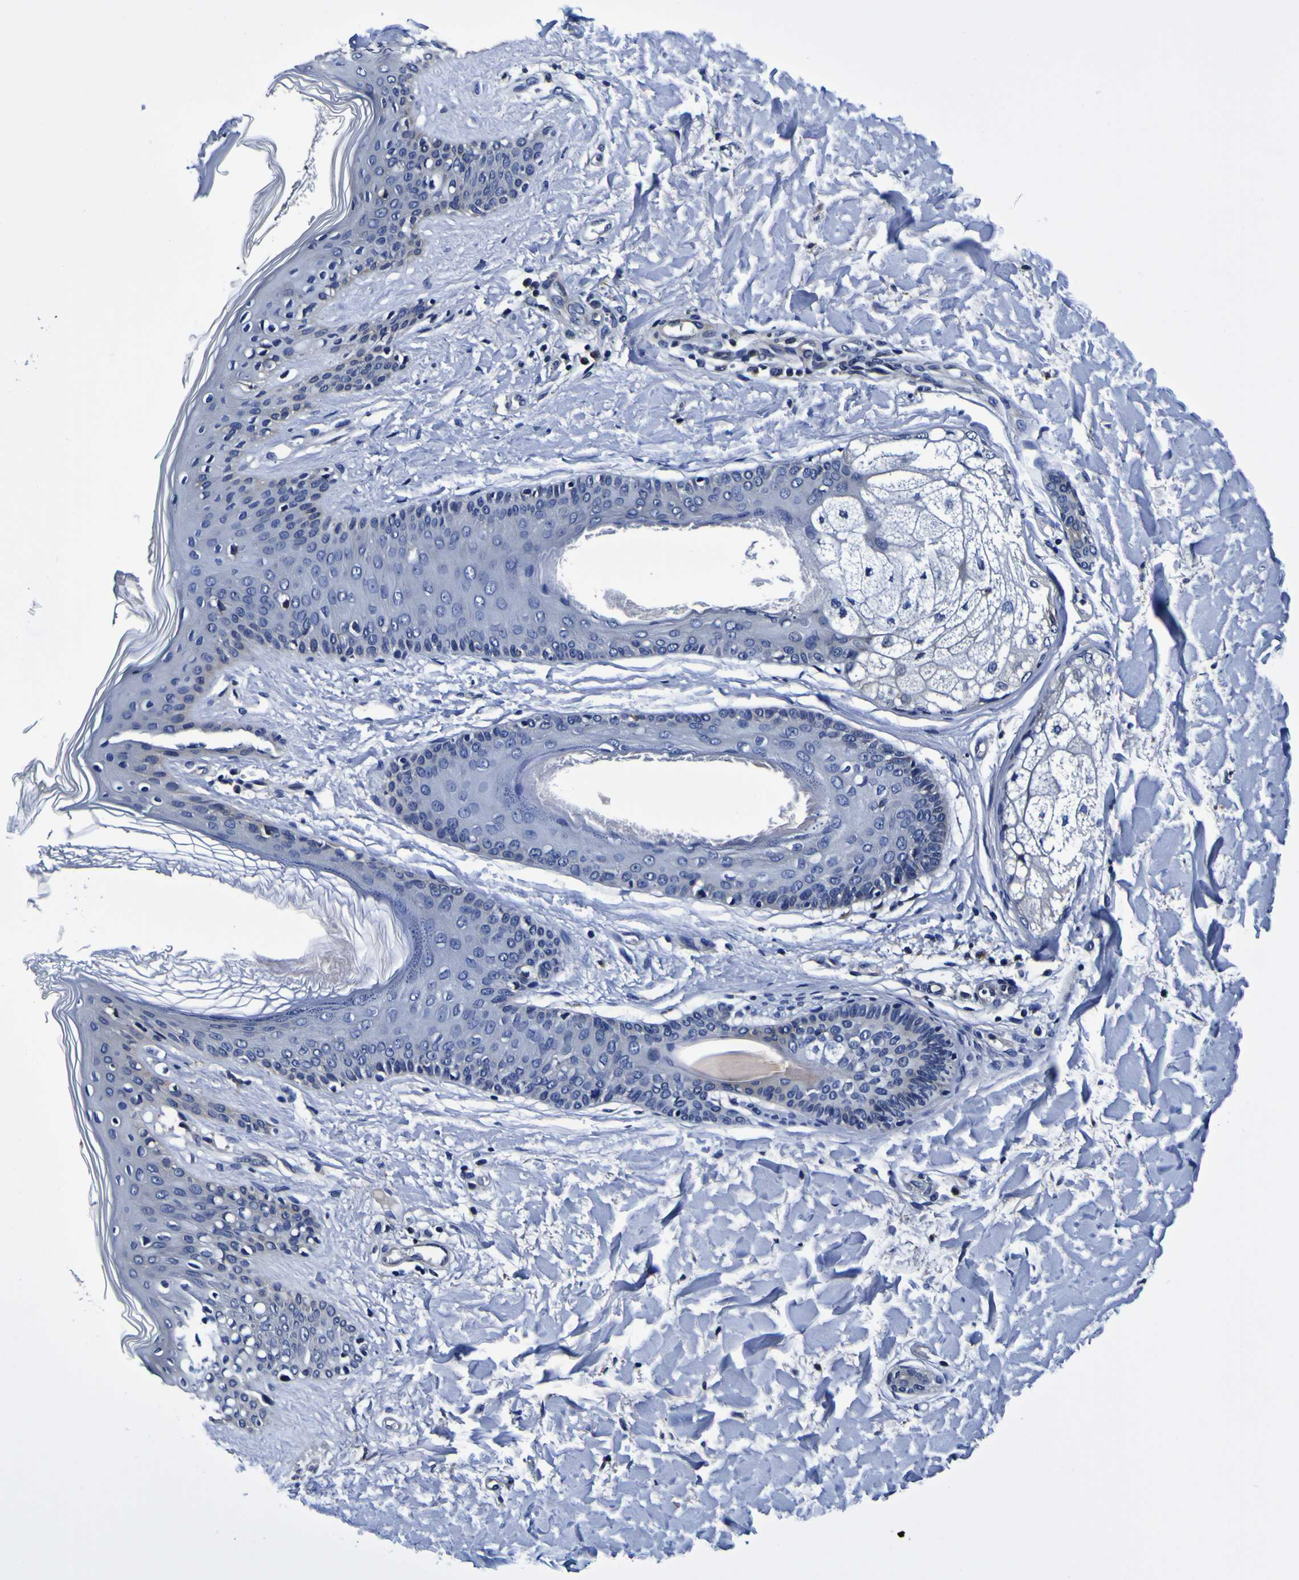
{"staining": {"intensity": "negative", "quantity": "none", "location": "none"}, "tissue": "skin", "cell_type": "Fibroblasts", "image_type": "normal", "snomed": [{"axis": "morphology", "description": "Normal tissue, NOS"}, {"axis": "topography", "description": "Skin"}], "caption": "DAB (3,3'-diaminobenzidine) immunohistochemical staining of unremarkable skin displays no significant expression in fibroblasts. (Brightfield microscopy of DAB (3,3'-diaminobenzidine) IHC at high magnification).", "gene": "GPX1", "patient": {"sex": "male", "age": 16}}